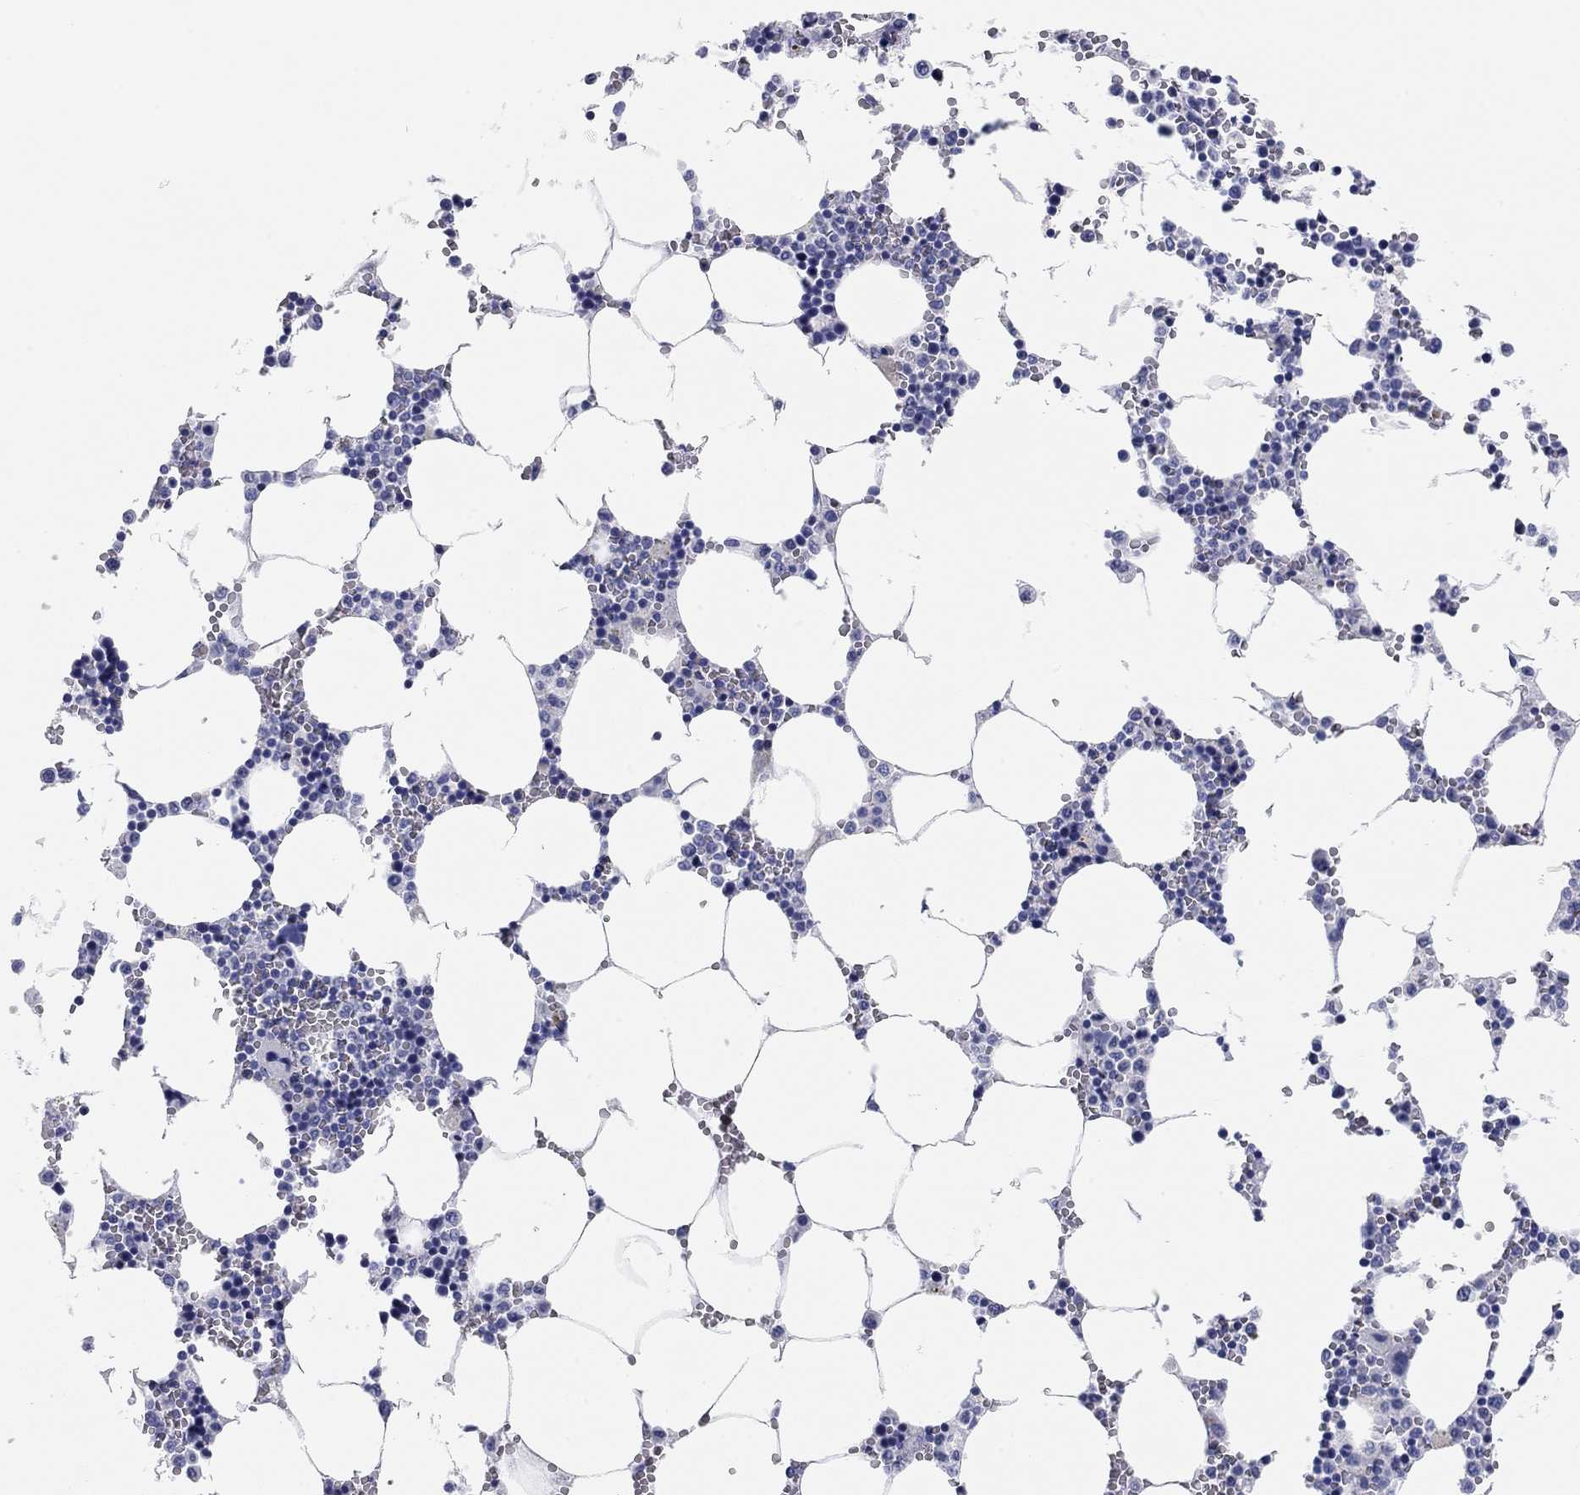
{"staining": {"intensity": "negative", "quantity": "none", "location": "none"}, "tissue": "bone marrow", "cell_type": "Hematopoietic cells", "image_type": "normal", "snomed": [{"axis": "morphology", "description": "Normal tissue, NOS"}, {"axis": "topography", "description": "Bone marrow"}], "caption": "IHC of unremarkable human bone marrow reveals no positivity in hematopoietic cells. Brightfield microscopy of immunohistochemistry (IHC) stained with DAB (brown) and hematoxylin (blue), captured at high magnification.", "gene": "CHI3L2", "patient": {"sex": "female", "age": 64}}